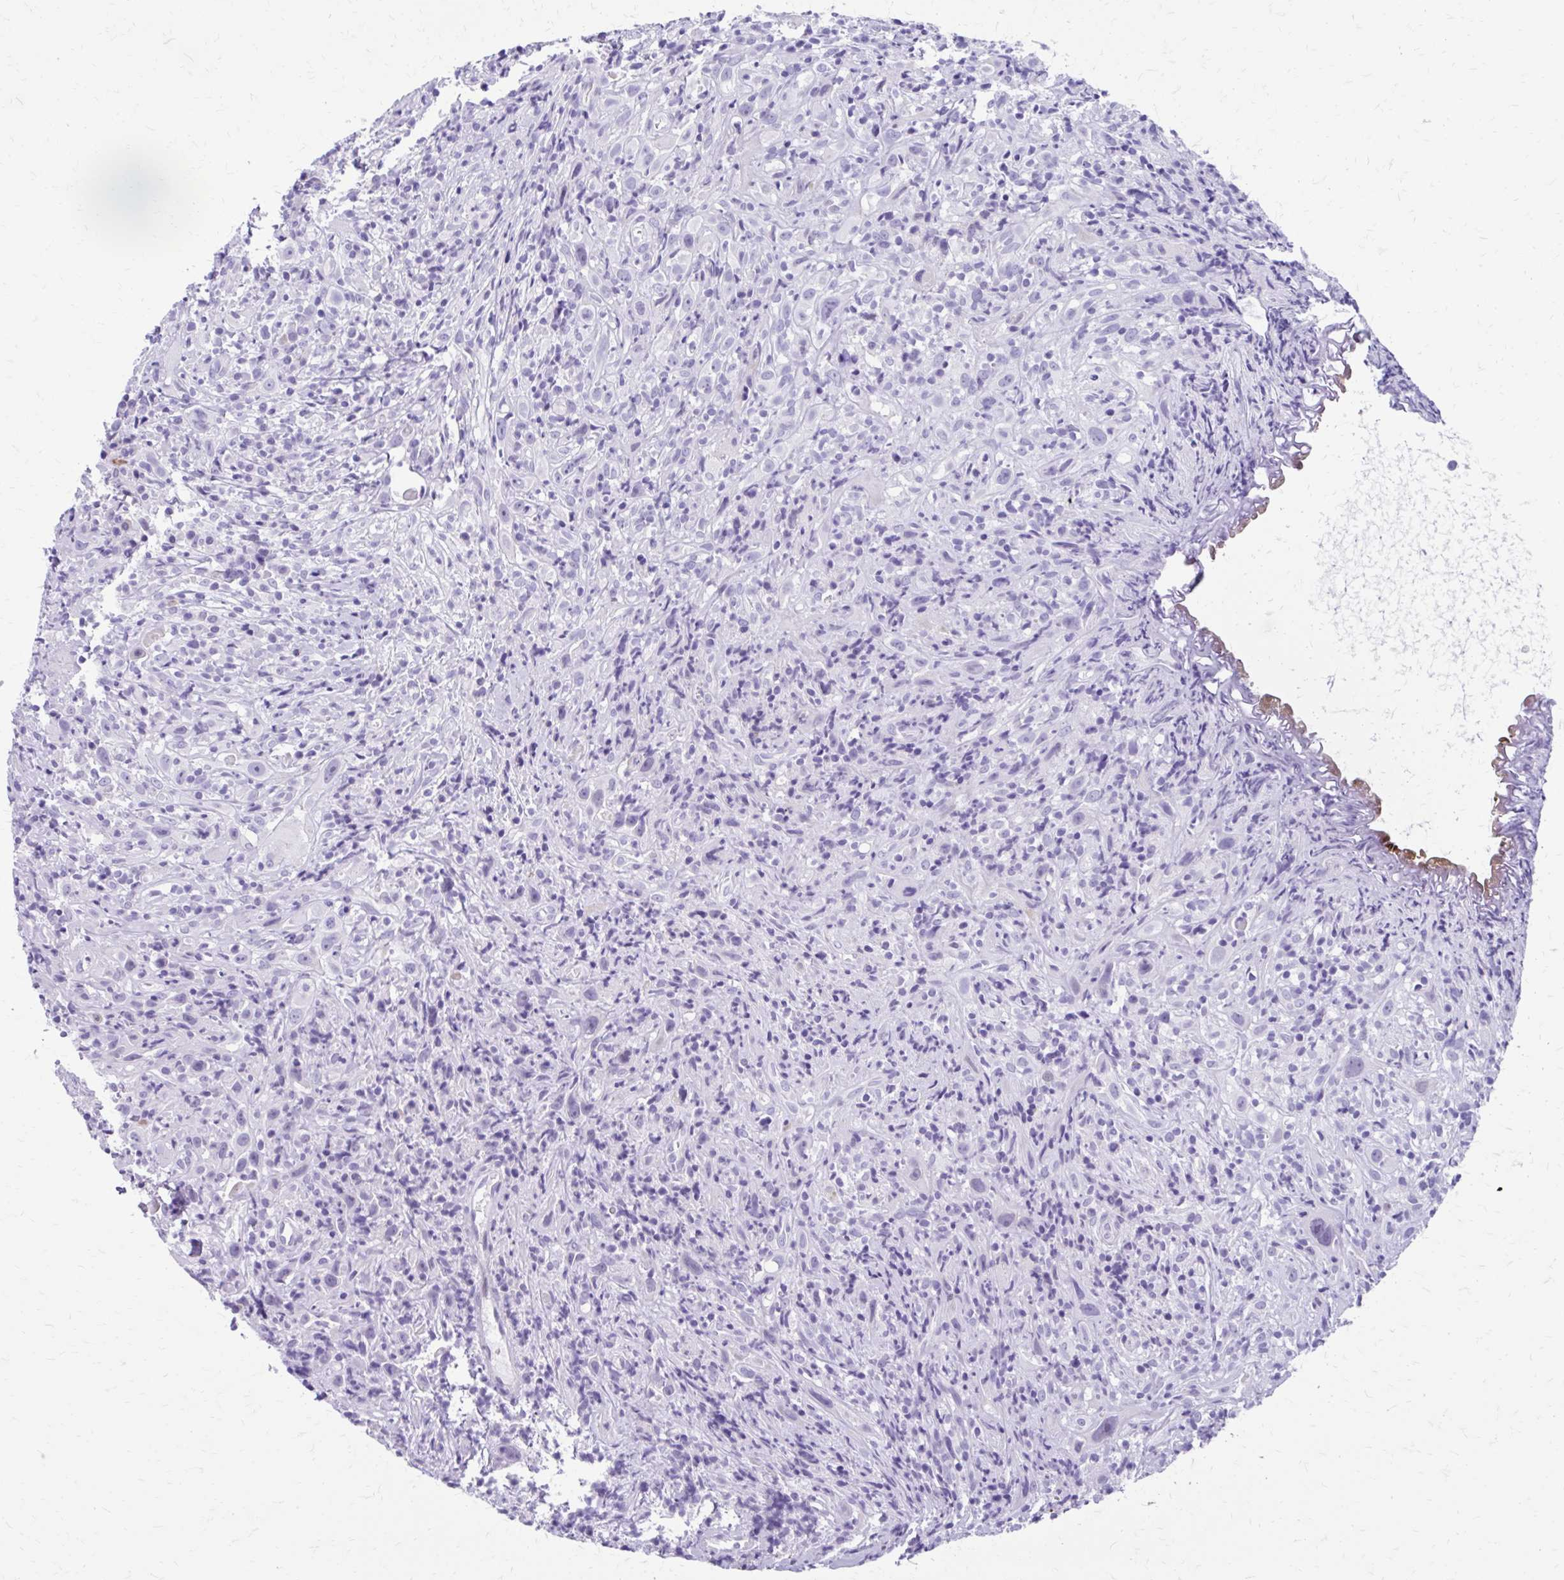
{"staining": {"intensity": "negative", "quantity": "none", "location": "none"}, "tissue": "head and neck cancer", "cell_type": "Tumor cells", "image_type": "cancer", "snomed": [{"axis": "morphology", "description": "Squamous cell carcinoma, NOS"}, {"axis": "topography", "description": "Head-Neck"}], "caption": "Immunohistochemistry of head and neck cancer exhibits no expression in tumor cells.", "gene": "LCN15", "patient": {"sex": "female", "age": 95}}